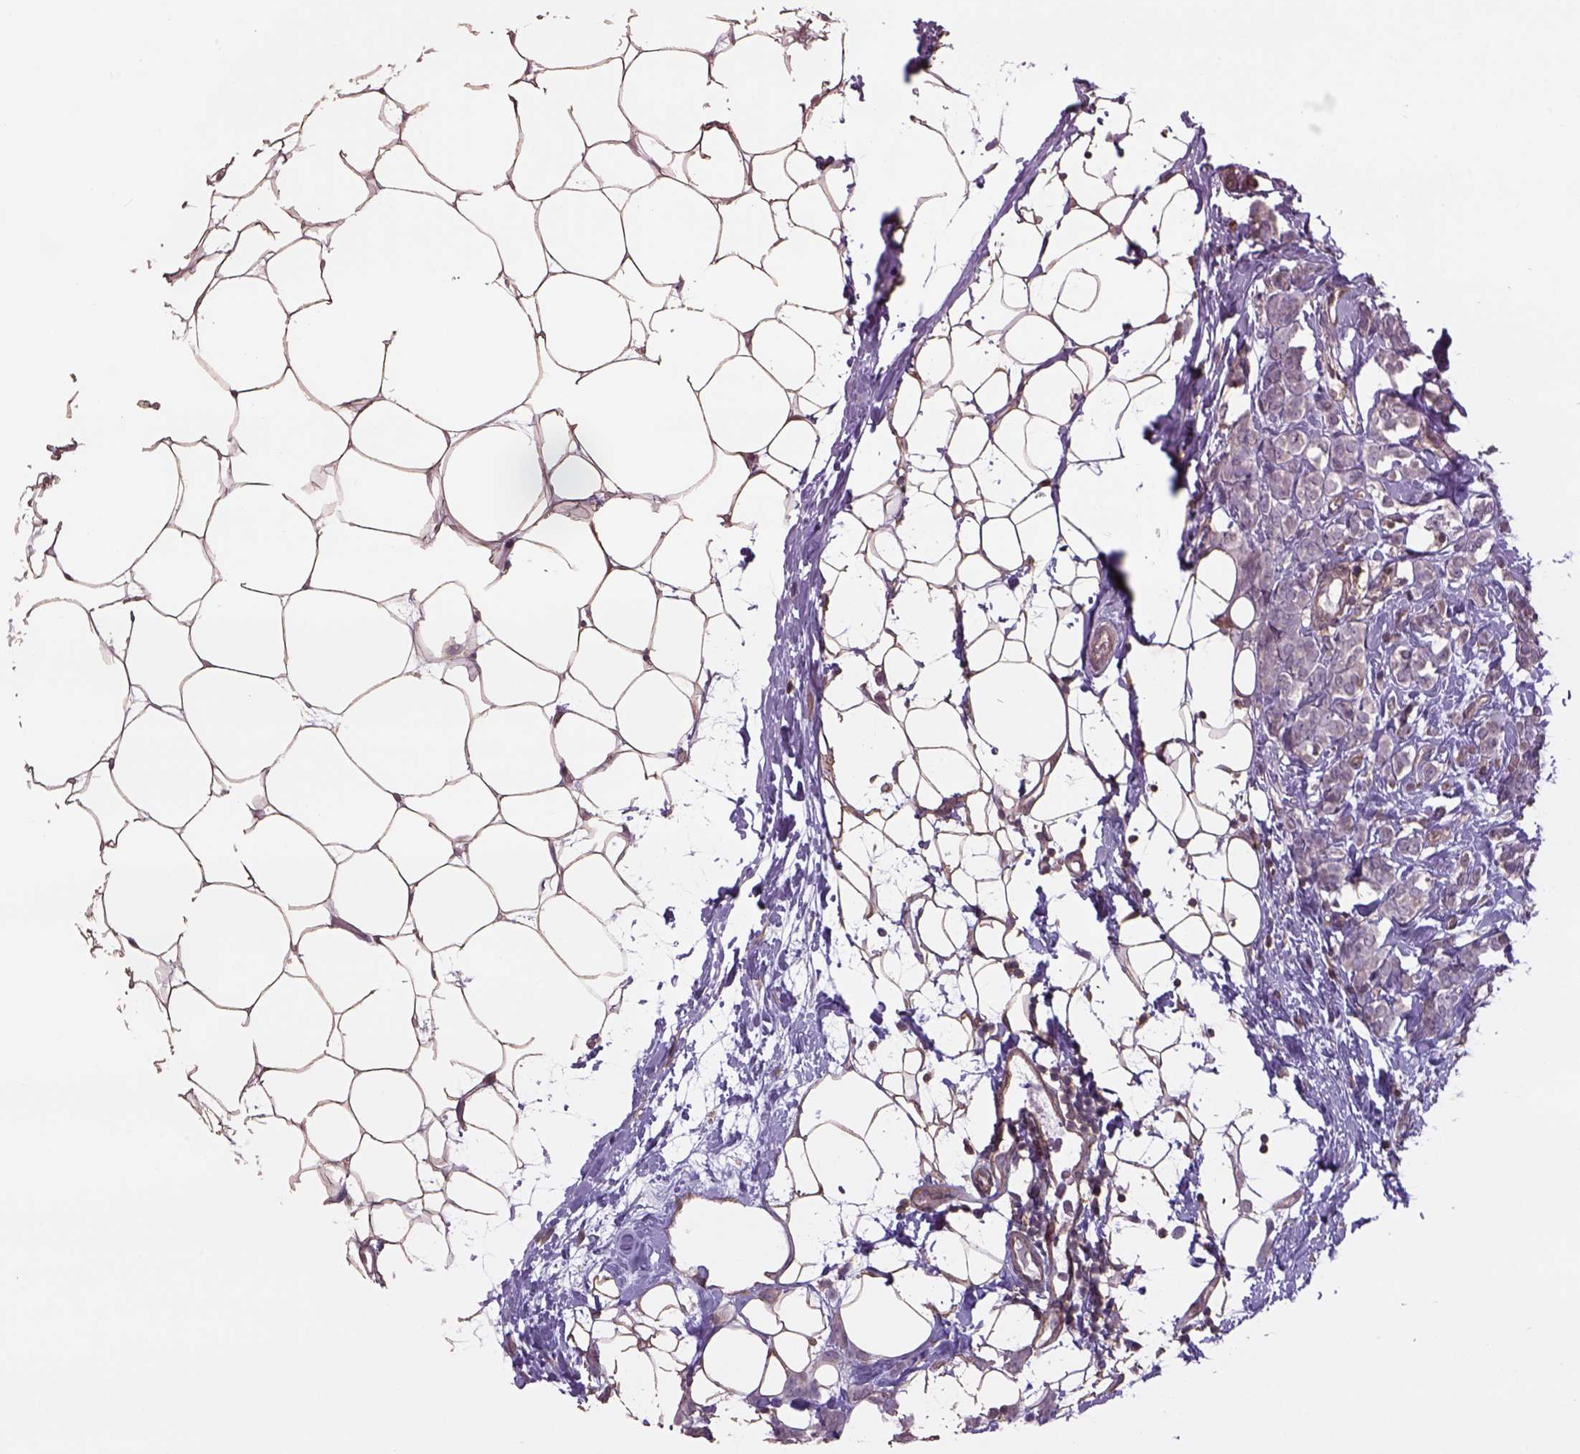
{"staining": {"intensity": "negative", "quantity": "none", "location": "none"}, "tissue": "breast cancer", "cell_type": "Tumor cells", "image_type": "cancer", "snomed": [{"axis": "morphology", "description": "Lobular carcinoma"}, {"axis": "topography", "description": "Breast"}], "caption": "Immunohistochemical staining of human breast cancer (lobular carcinoma) demonstrates no significant staining in tumor cells. Brightfield microscopy of IHC stained with DAB (brown) and hematoxylin (blue), captured at high magnification.", "gene": "LIN7A", "patient": {"sex": "female", "age": 49}}